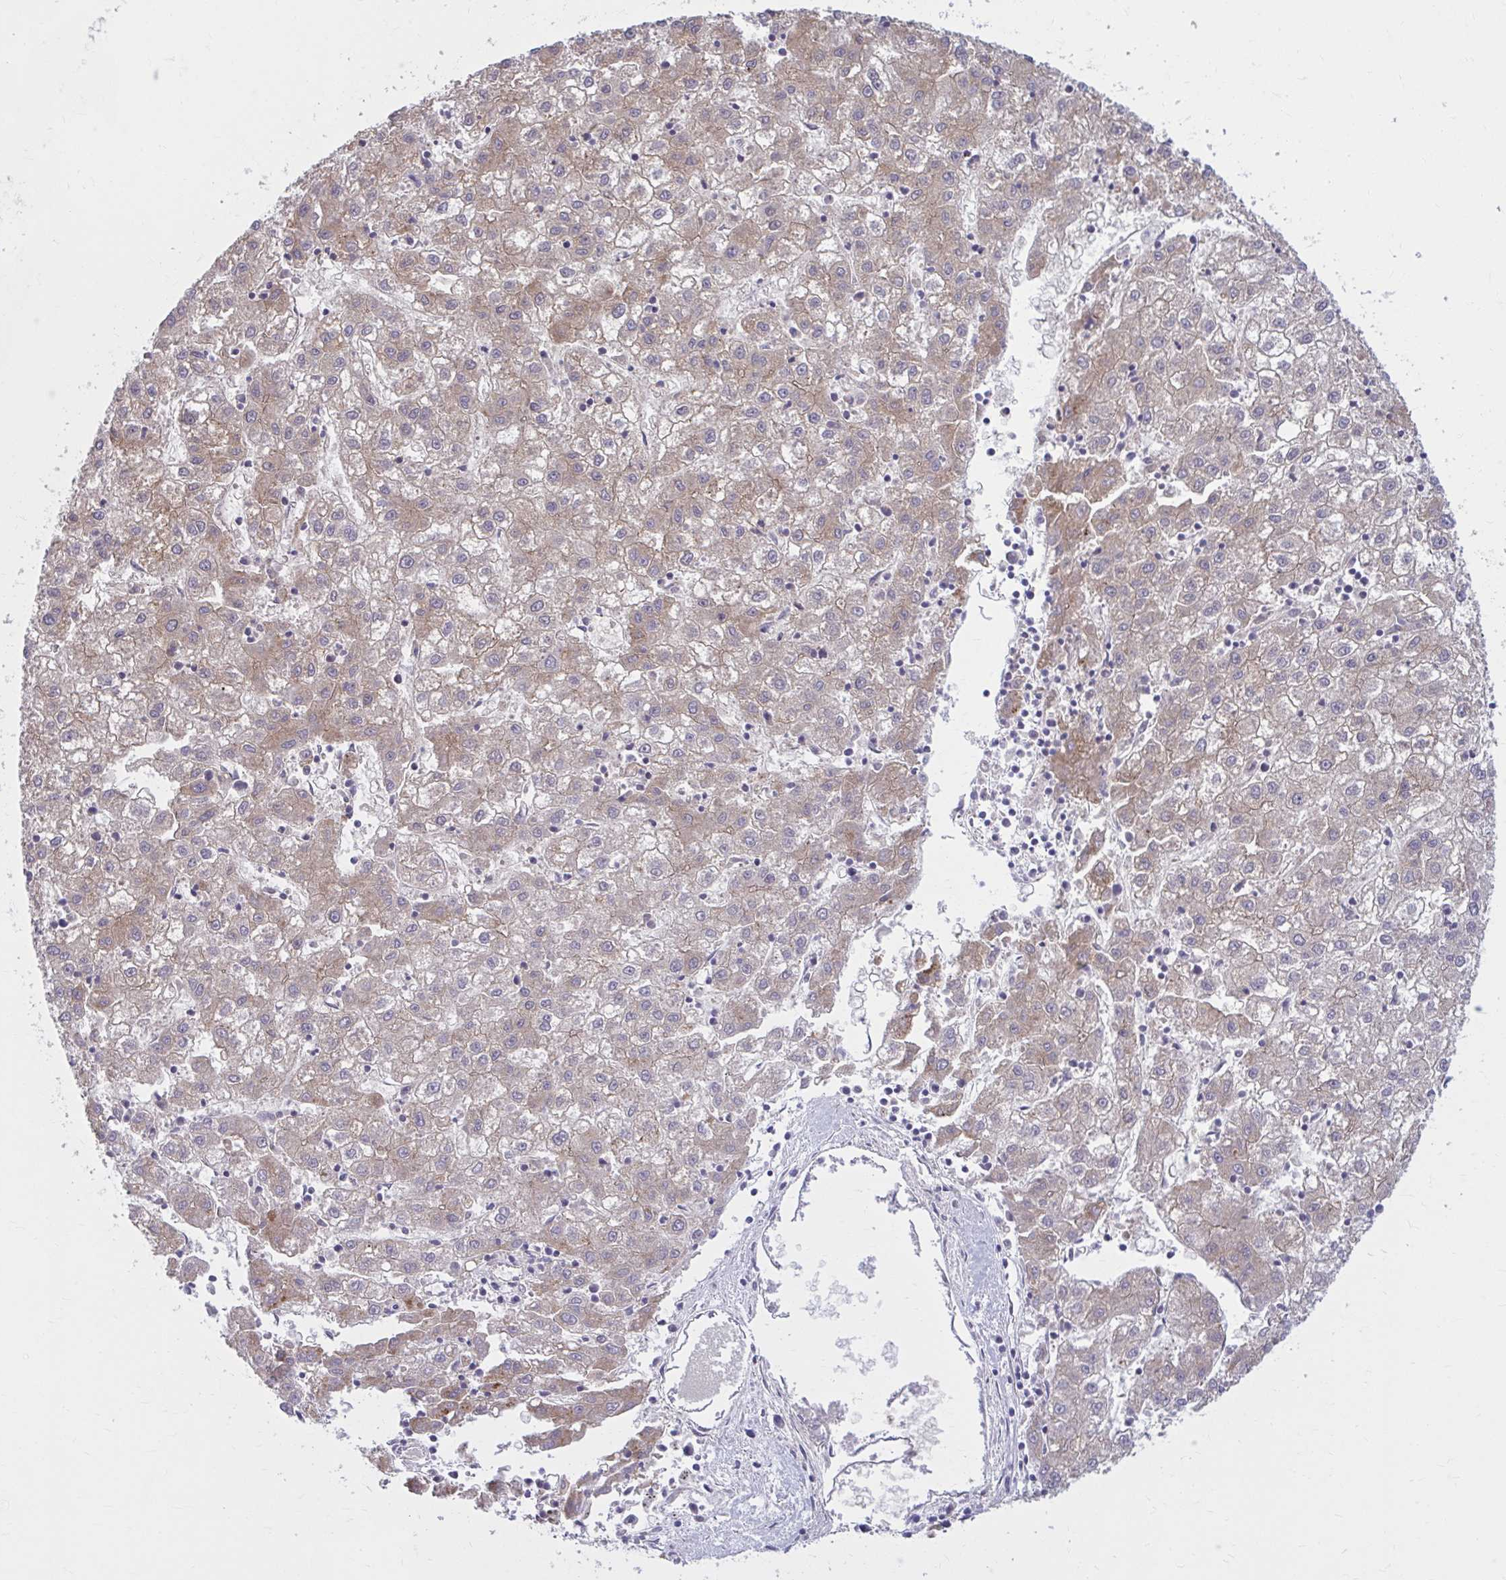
{"staining": {"intensity": "moderate", "quantity": "25%-75%", "location": "cytoplasmic/membranous"}, "tissue": "liver cancer", "cell_type": "Tumor cells", "image_type": "cancer", "snomed": [{"axis": "morphology", "description": "Carcinoma, Hepatocellular, NOS"}, {"axis": "topography", "description": "Liver"}], "caption": "A brown stain labels moderate cytoplasmic/membranous positivity of a protein in hepatocellular carcinoma (liver) tumor cells.", "gene": "SNF8", "patient": {"sex": "male", "age": 72}}